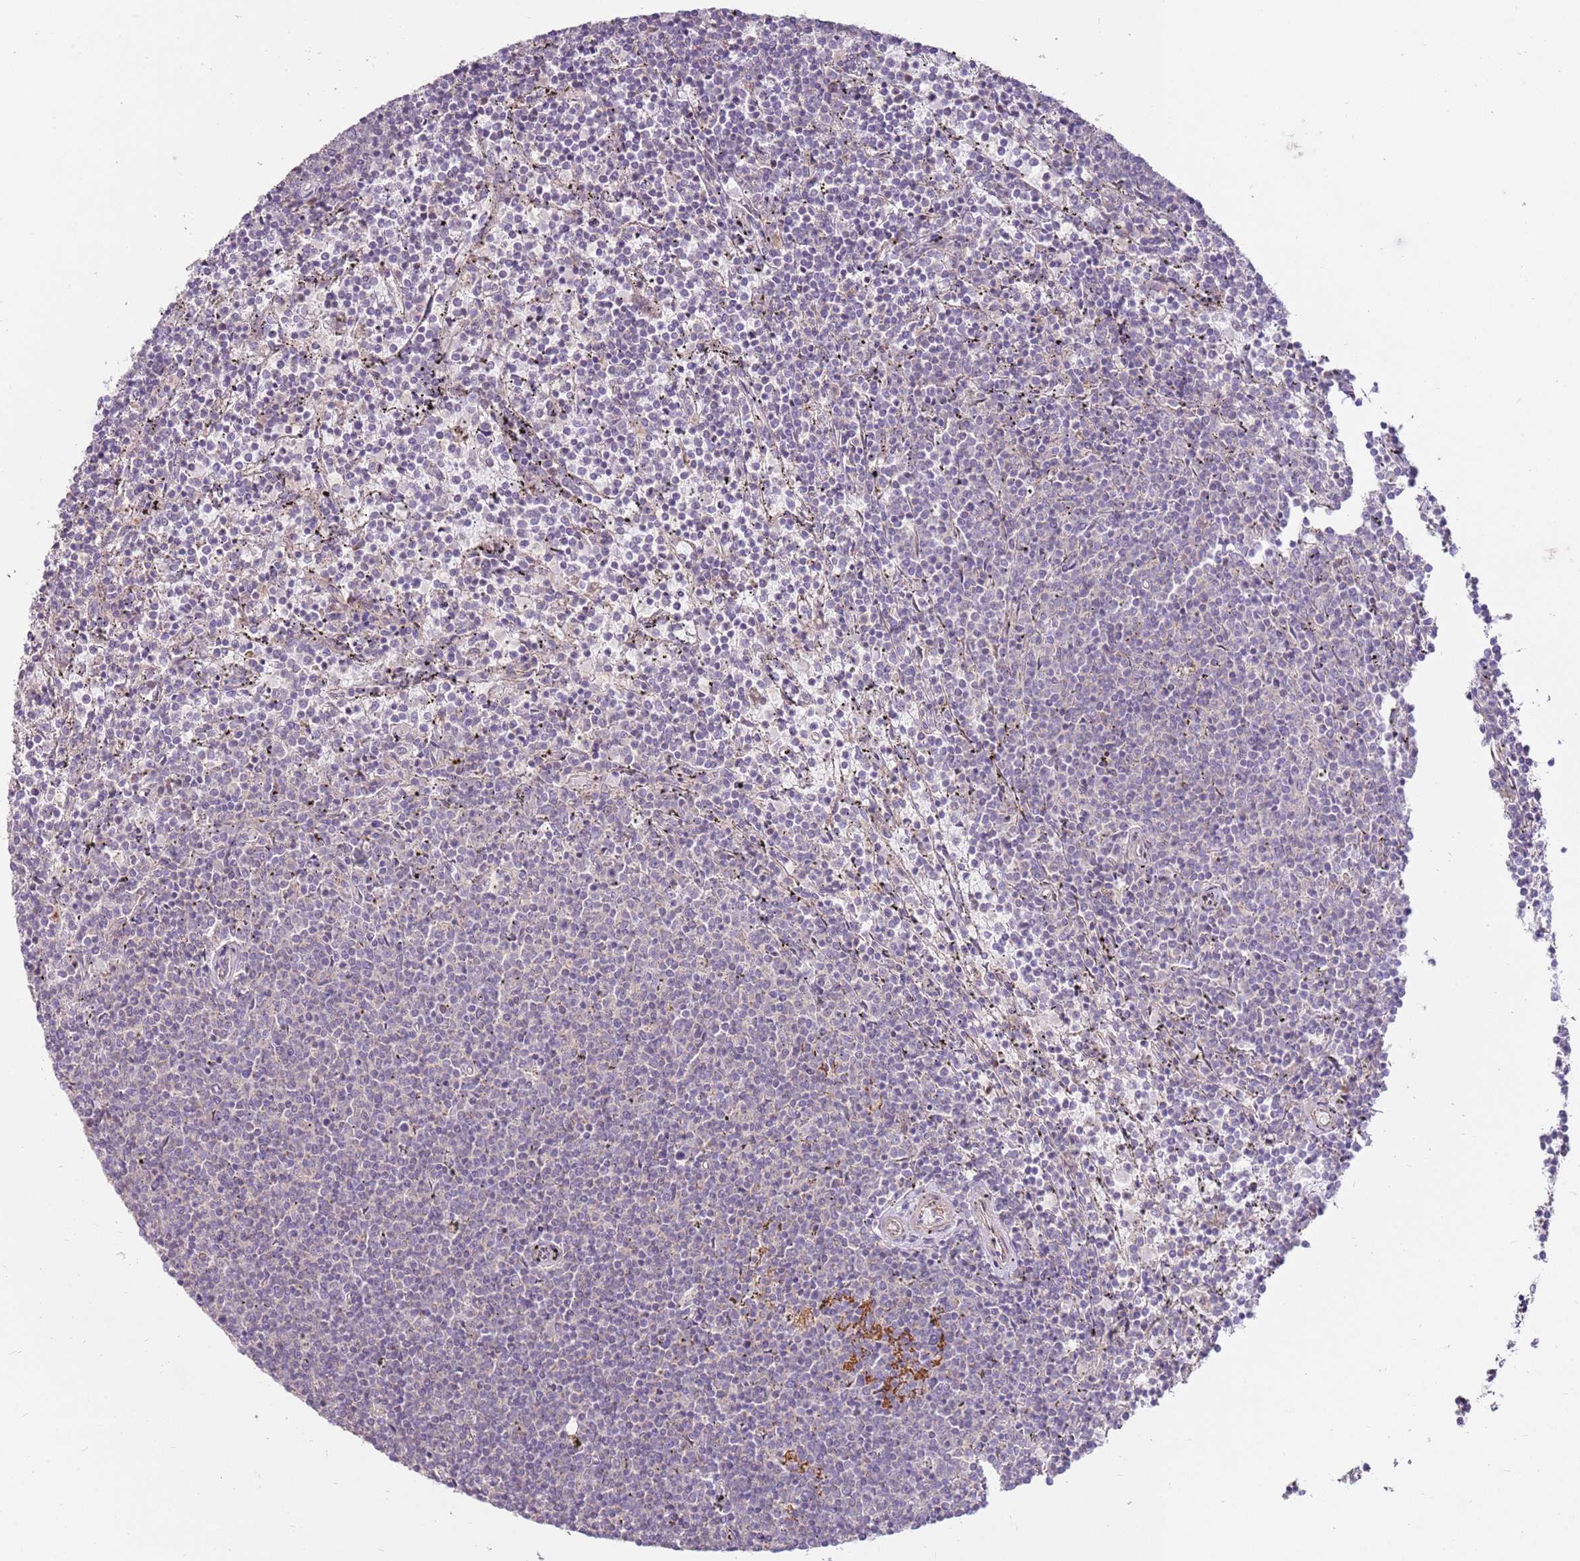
{"staining": {"intensity": "negative", "quantity": "none", "location": "none"}, "tissue": "lymphoma", "cell_type": "Tumor cells", "image_type": "cancer", "snomed": [{"axis": "morphology", "description": "Malignant lymphoma, non-Hodgkin's type, Low grade"}, {"axis": "topography", "description": "Spleen"}], "caption": "Immunohistochemistry micrograph of neoplastic tissue: human lymphoma stained with DAB exhibits no significant protein positivity in tumor cells.", "gene": "SPATA31D1", "patient": {"sex": "female", "age": 50}}